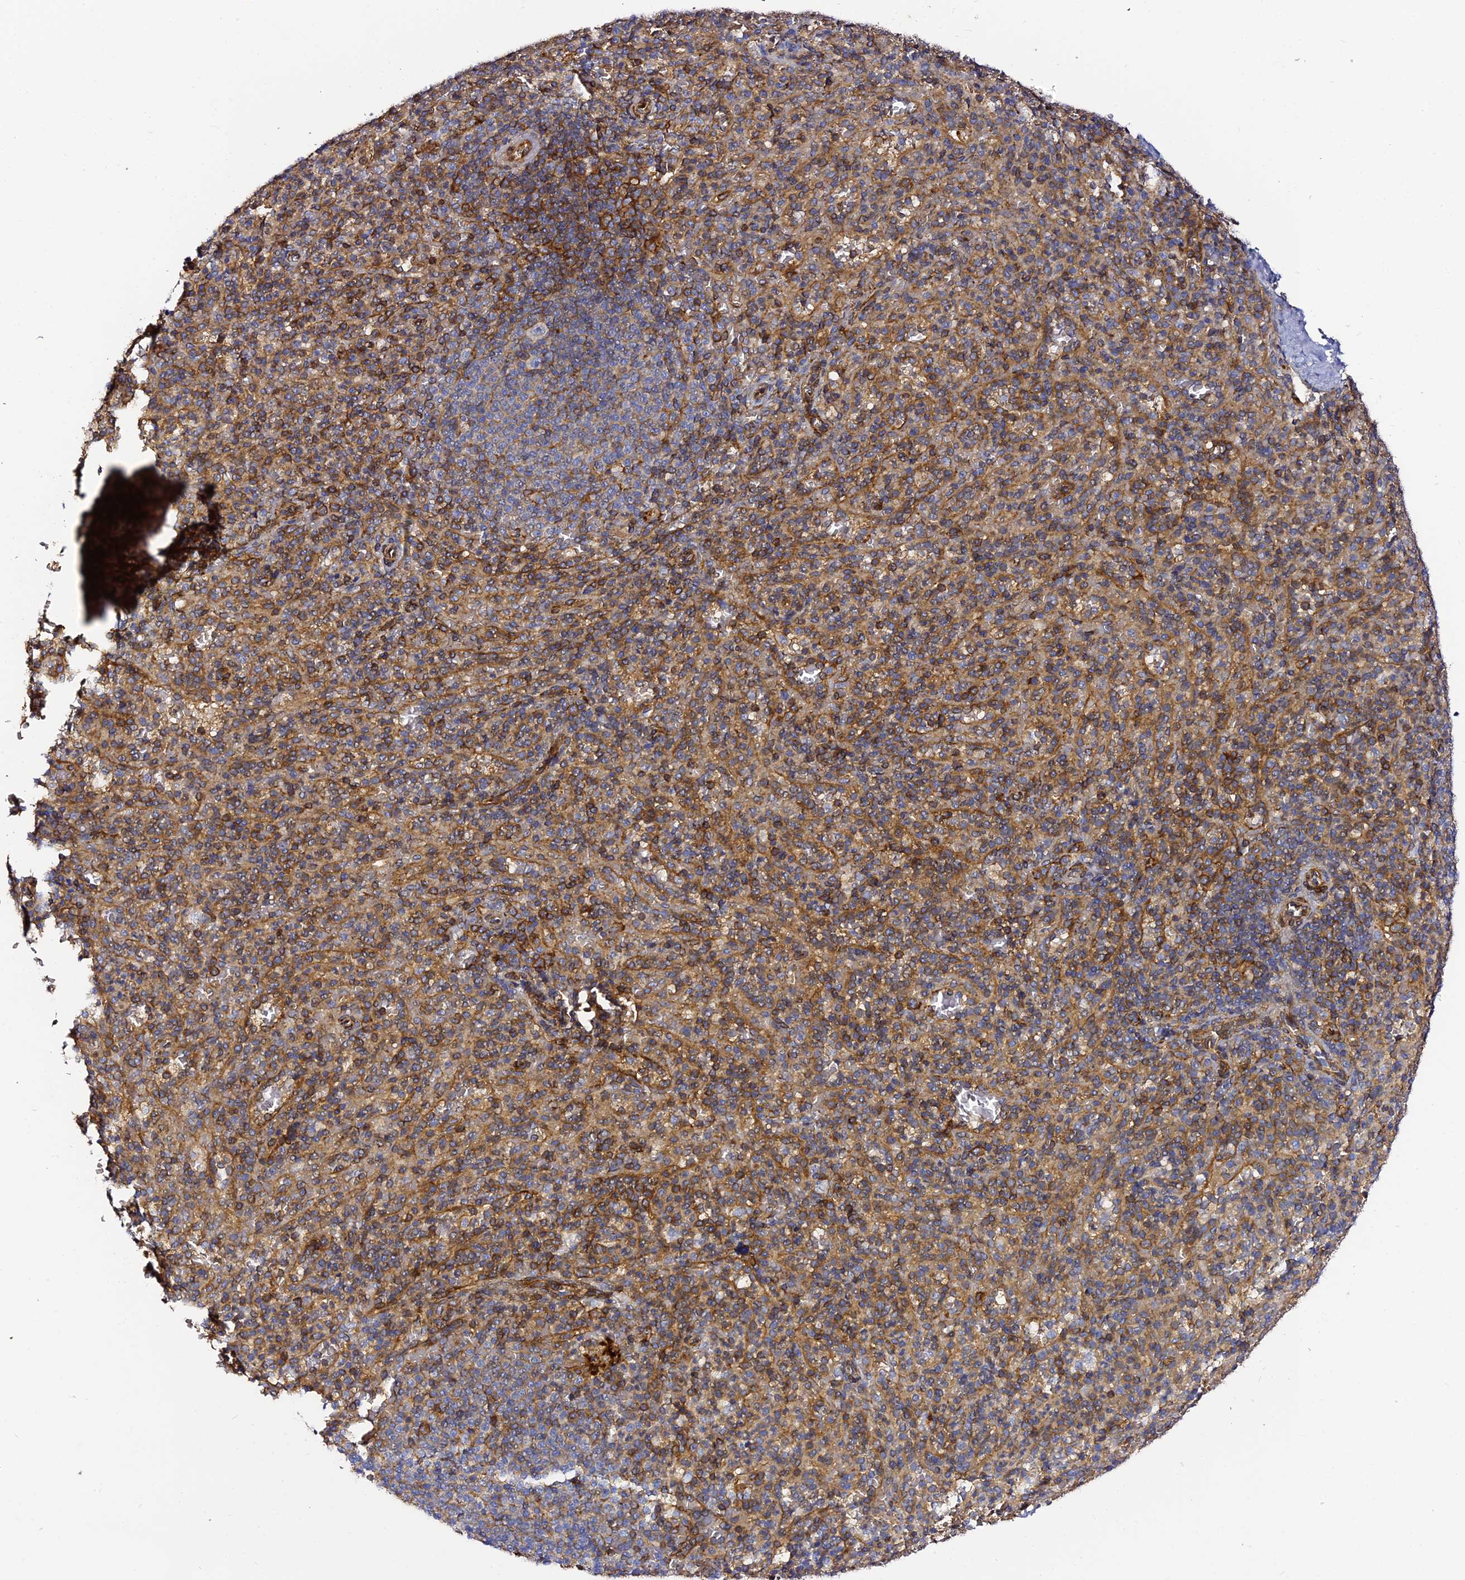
{"staining": {"intensity": "moderate", "quantity": "25%-75%", "location": "cytoplasmic/membranous"}, "tissue": "spleen", "cell_type": "Cells in red pulp", "image_type": "normal", "snomed": [{"axis": "morphology", "description": "Normal tissue, NOS"}, {"axis": "topography", "description": "Spleen"}], "caption": "Benign spleen reveals moderate cytoplasmic/membranous expression in approximately 25%-75% of cells in red pulp.", "gene": "TRPV2", "patient": {"sex": "female", "age": 21}}